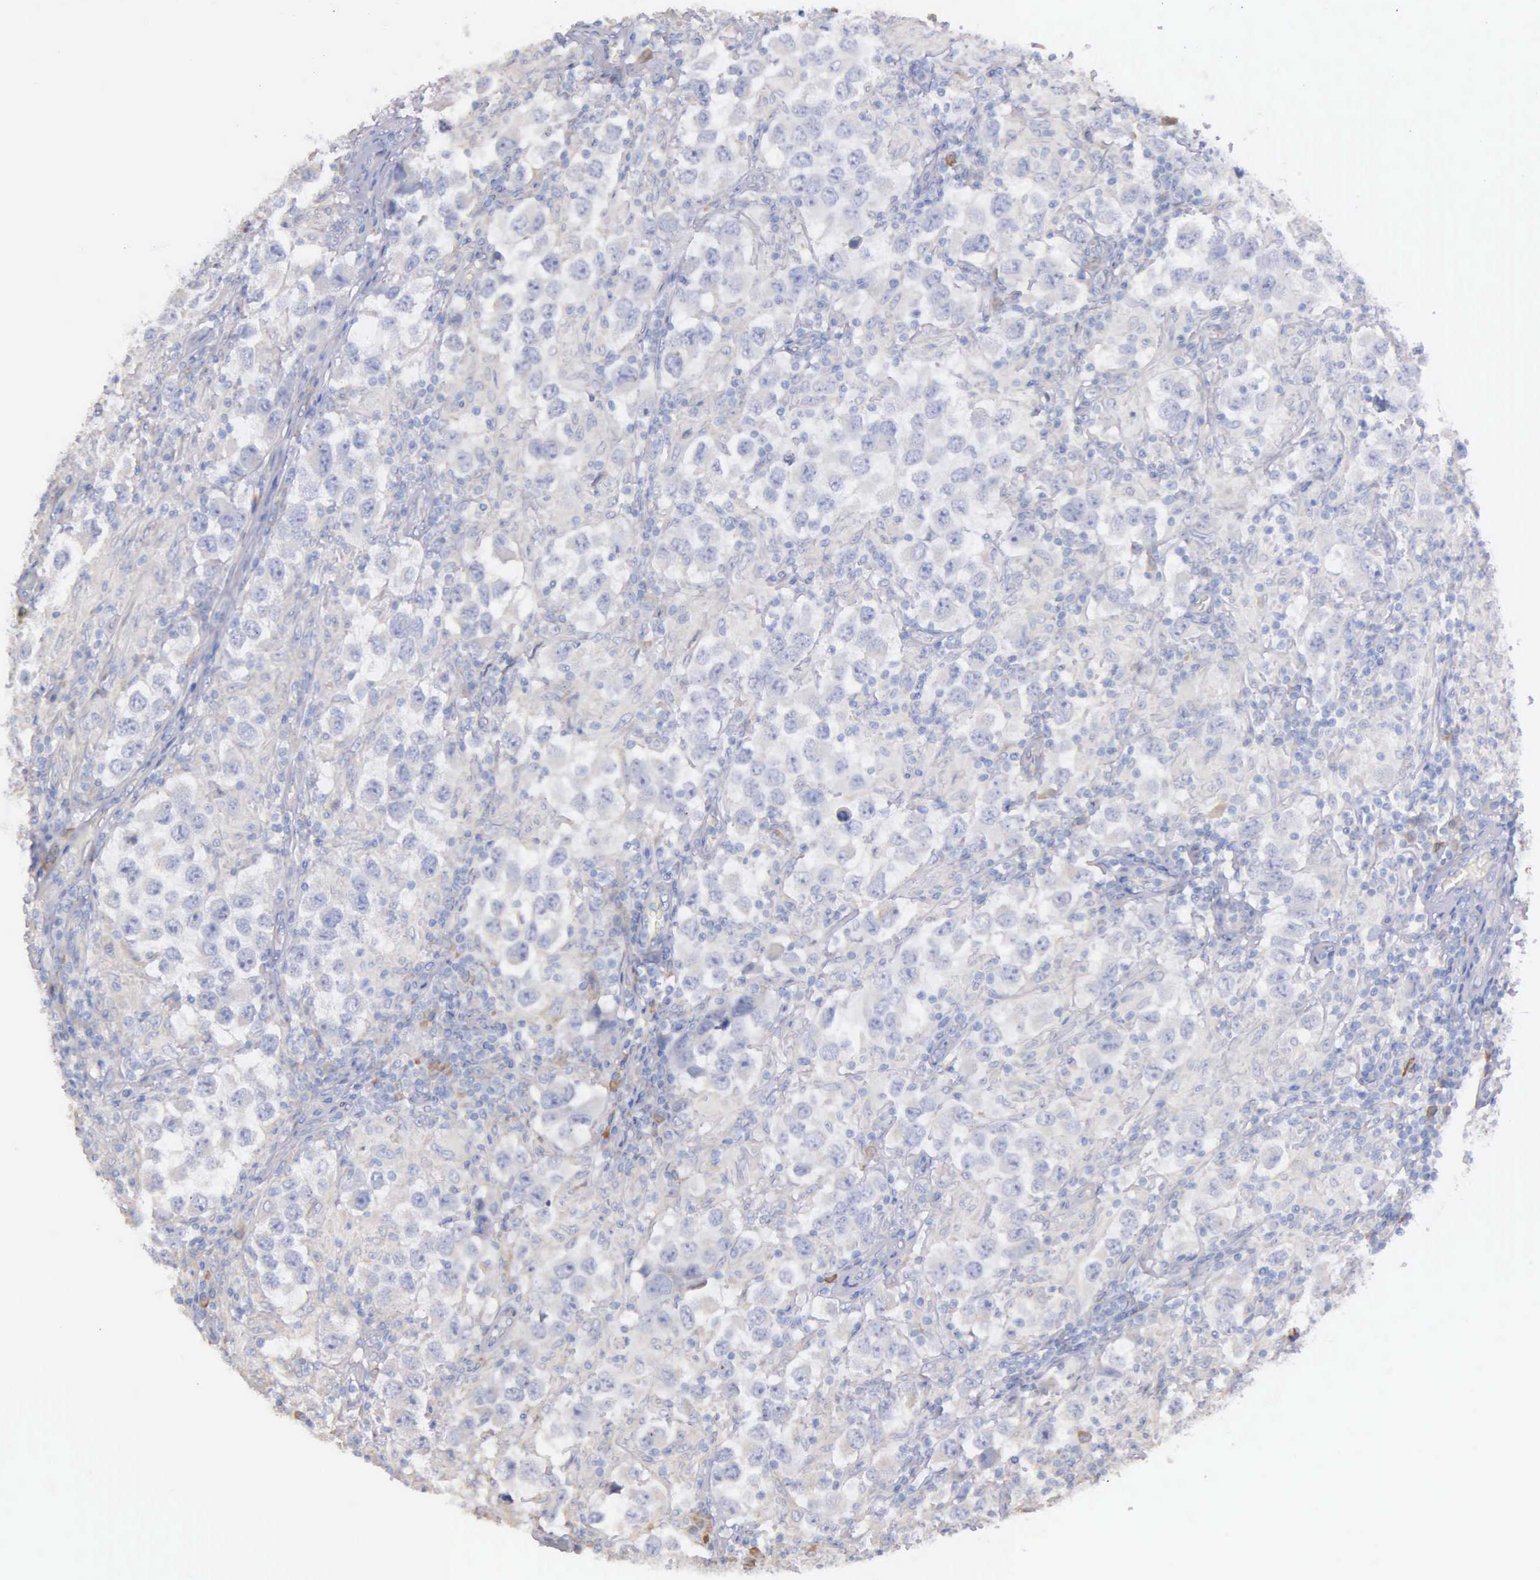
{"staining": {"intensity": "negative", "quantity": "none", "location": "none"}, "tissue": "testis cancer", "cell_type": "Tumor cells", "image_type": "cancer", "snomed": [{"axis": "morphology", "description": "Carcinoma, Embryonal, NOS"}, {"axis": "topography", "description": "Testis"}], "caption": "High magnification brightfield microscopy of testis embryonal carcinoma stained with DAB (3,3'-diaminobenzidine) (brown) and counterstained with hematoxylin (blue): tumor cells show no significant staining. (Immunohistochemistry (ihc), brightfield microscopy, high magnification).", "gene": "ZC3H12B", "patient": {"sex": "male", "age": 21}}